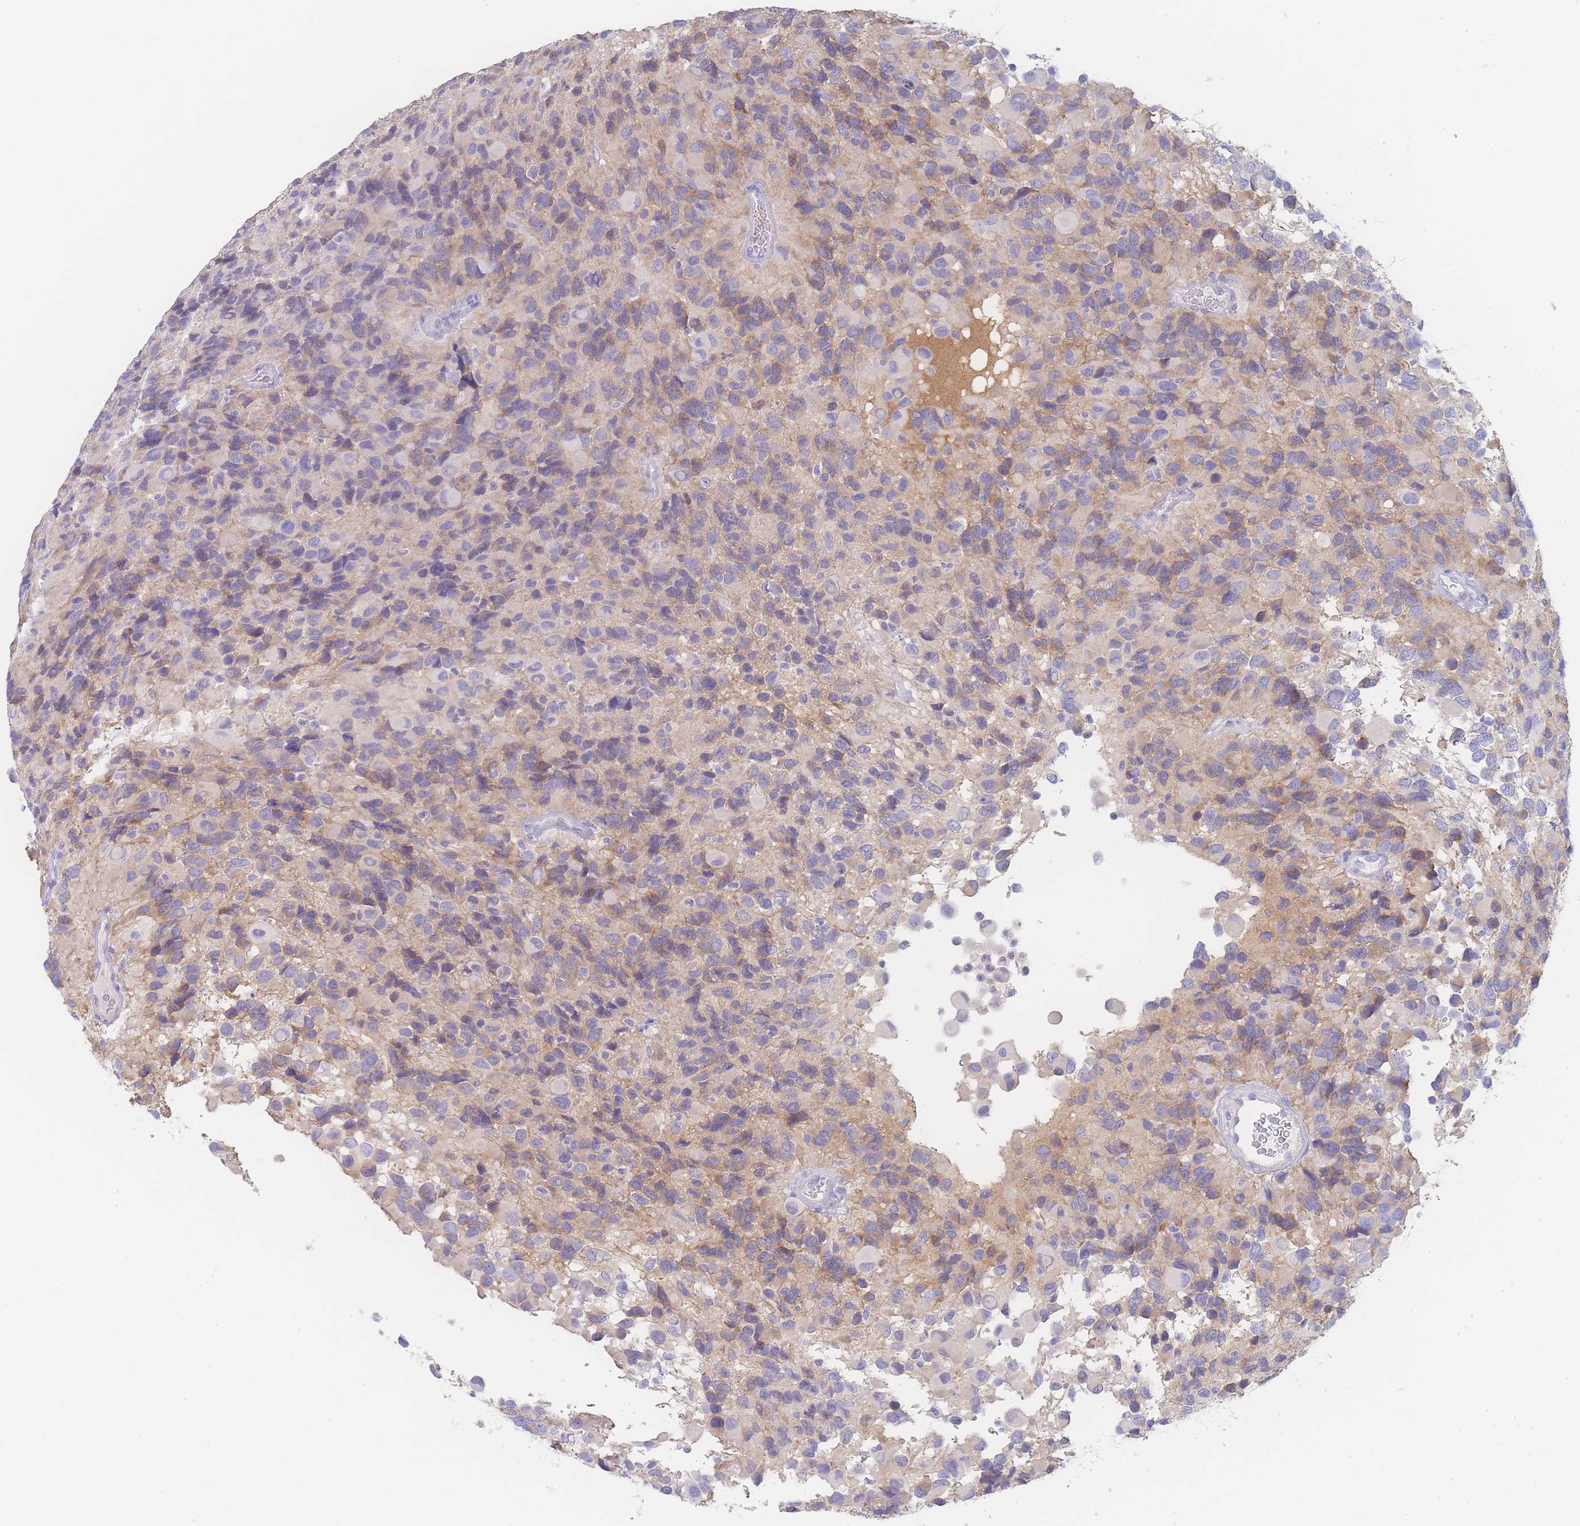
{"staining": {"intensity": "negative", "quantity": "none", "location": "none"}, "tissue": "glioma", "cell_type": "Tumor cells", "image_type": "cancer", "snomed": [{"axis": "morphology", "description": "Glioma, malignant, High grade"}, {"axis": "topography", "description": "Brain"}], "caption": "A photomicrograph of malignant glioma (high-grade) stained for a protein exhibits no brown staining in tumor cells.", "gene": "LZTFL1", "patient": {"sex": "male", "age": 77}}